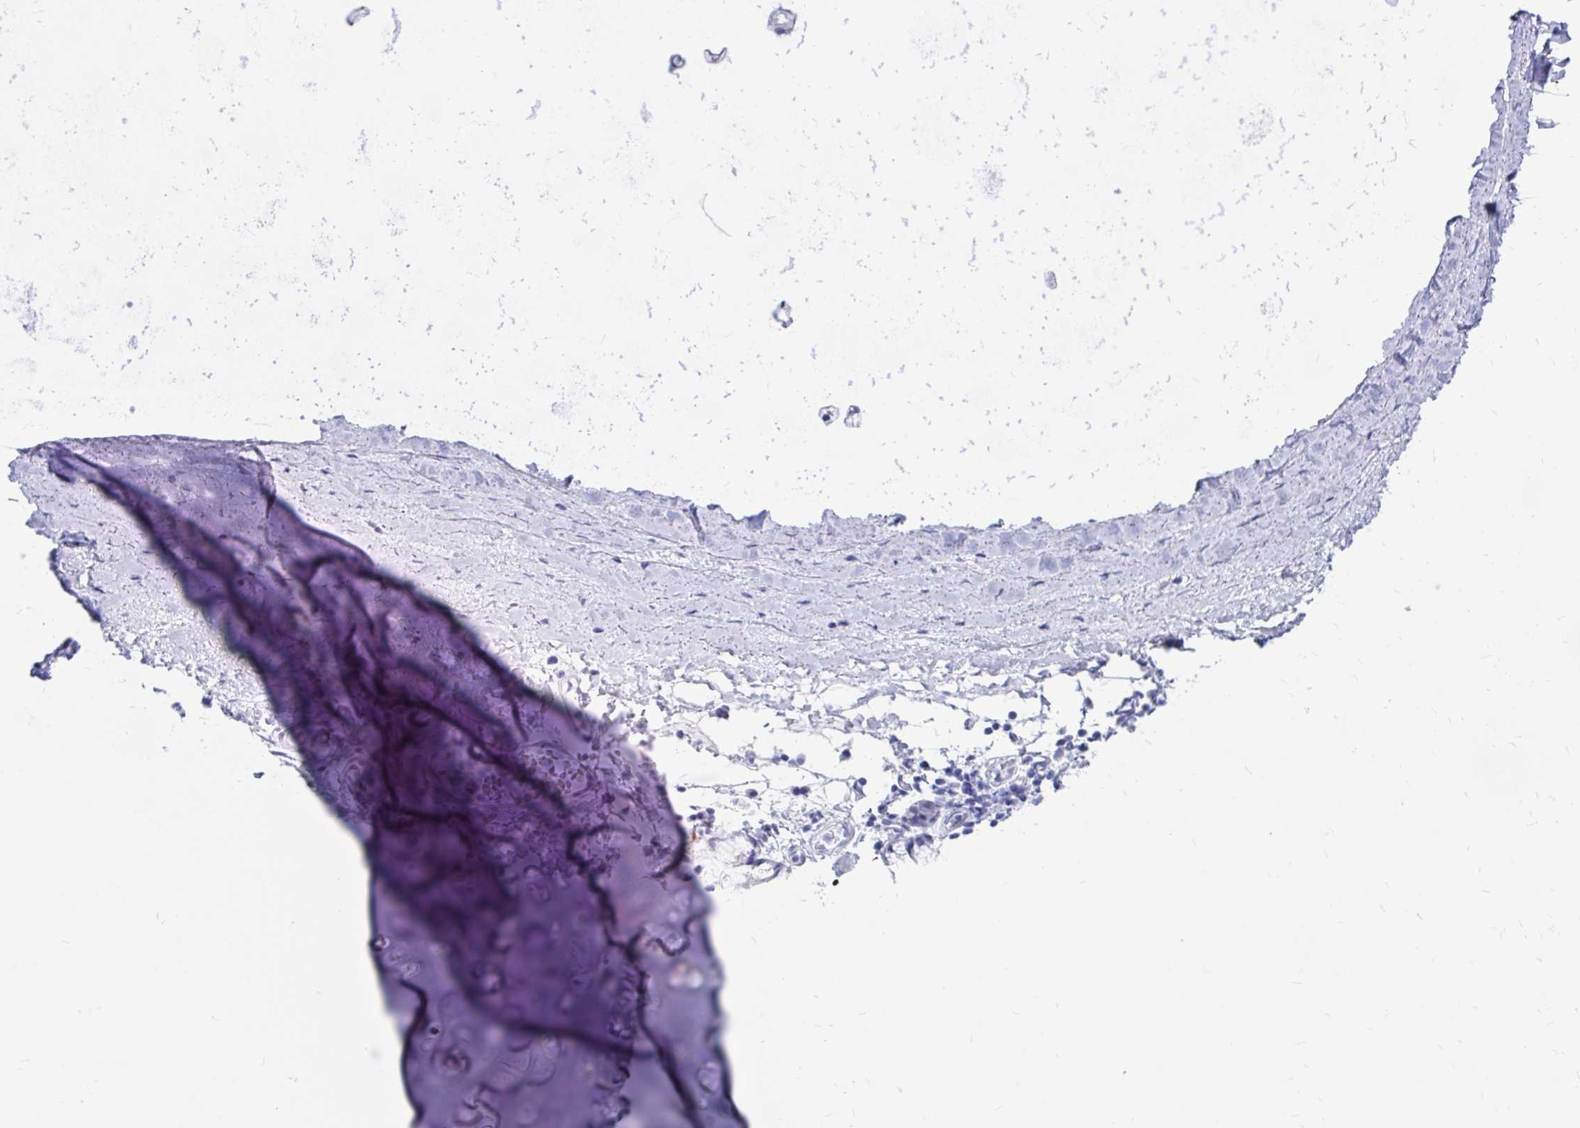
{"staining": {"intensity": "negative", "quantity": "none", "location": "none"}, "tissue": "adipose tissue", "cell_type": "Adipocytes", "image_type": "normal", "snomed": [{"axis": "morphology", "description": "Normal tissue, NOS"}, {"axis": "morphology", "description": "Degeneration, NOS"}, {"axis": "topography", "description": "Cartilage tissue"}, {"axis": "topography", "description": "Lung"}], "caption": "An immunohistochemistry (IHC) micrograph of unremarkable adipose tissue is shown. There is no staining in adipocytes of adipose tissue.", "gene": "IGSF5", "patient": {"sex": "female", "age": 61}}